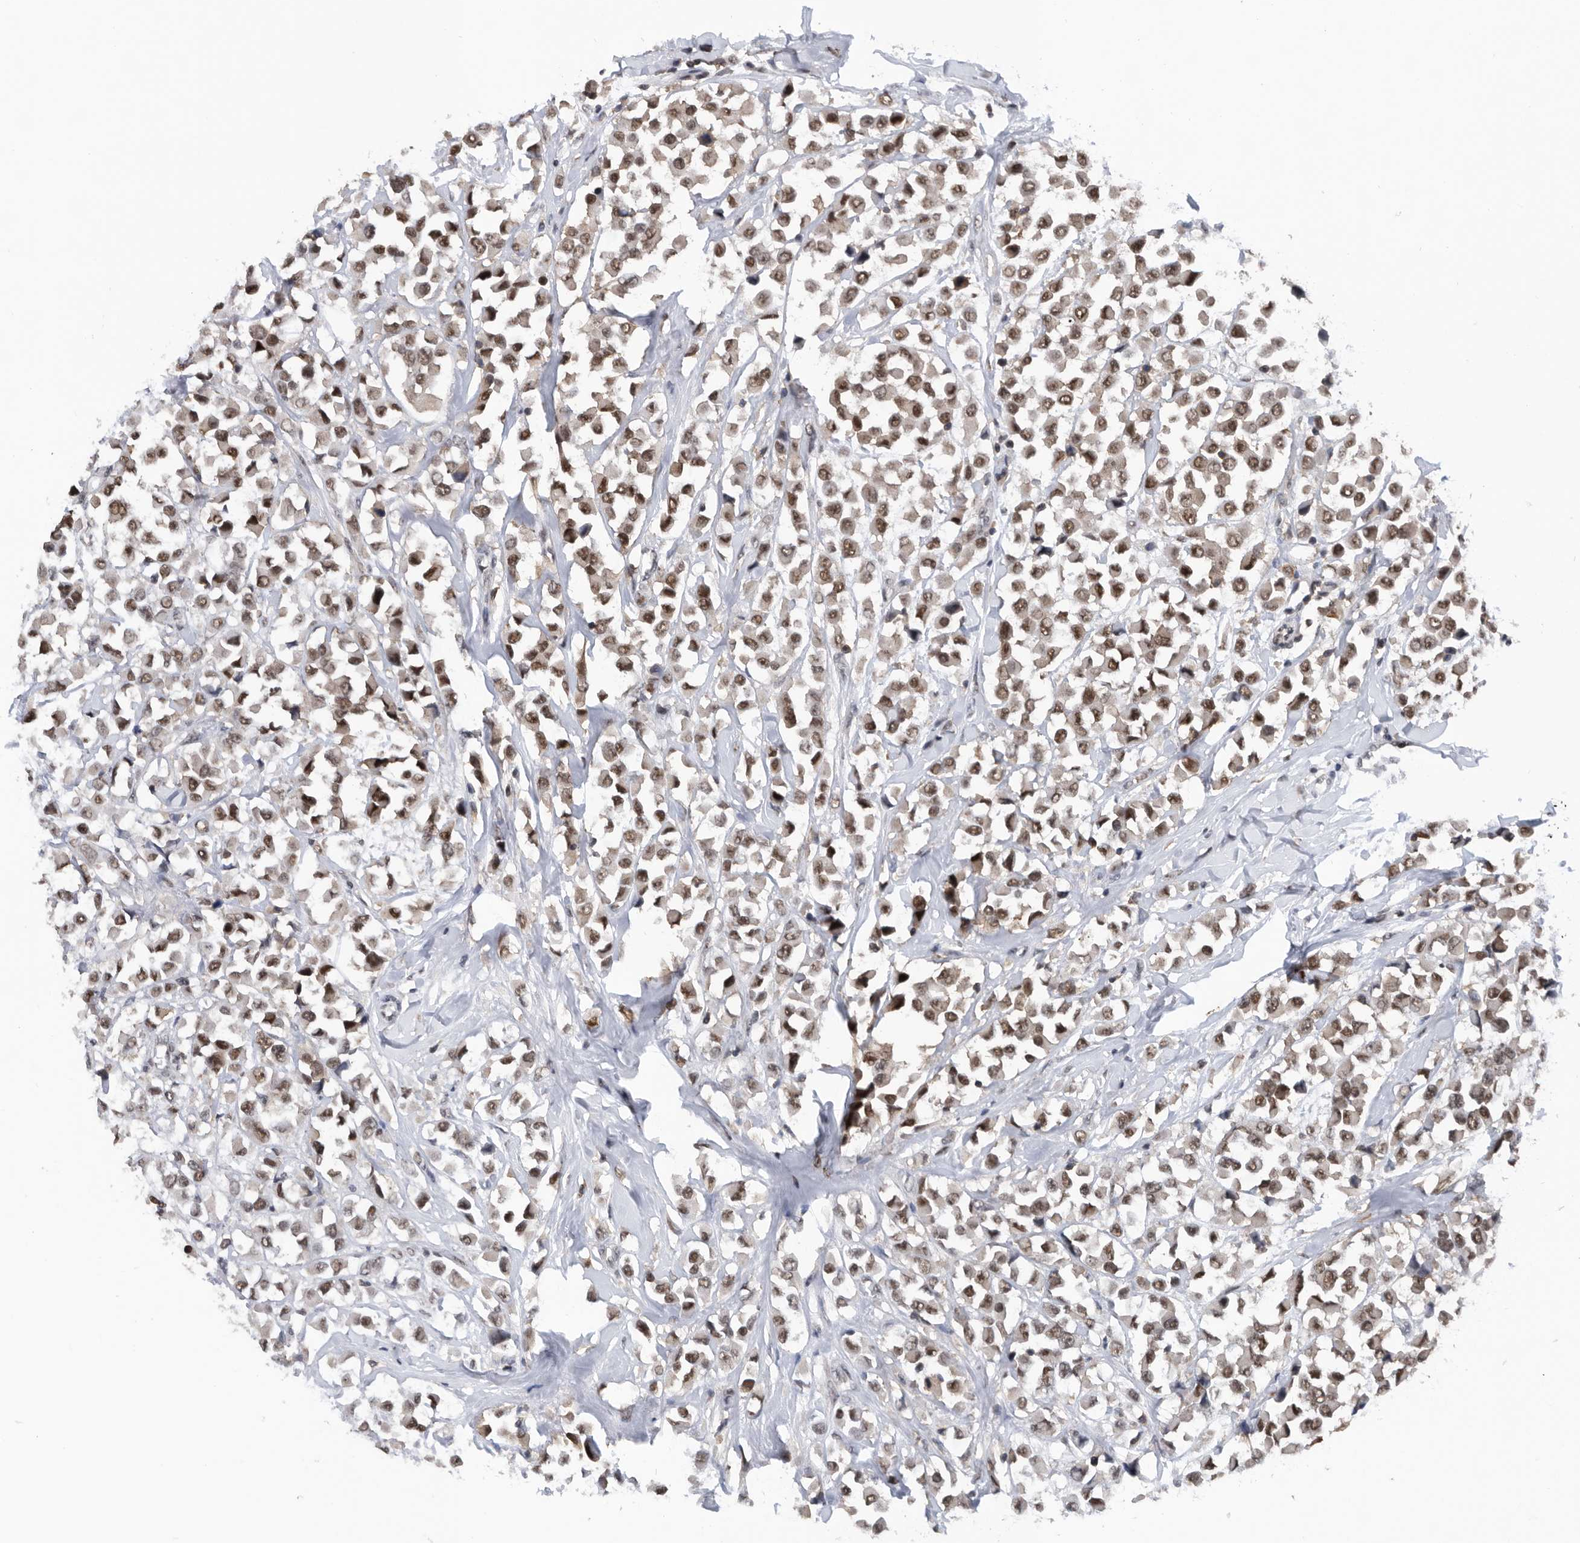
{"staining": {"intensity": "moderate", "quantity": ">75%", "location": "nuclear"}, "tissue": "breast cancer", "cell_type": "Tumor cells", "image_type": "cancer", "snomed": [{"axis": "morphology", "description": "Duct carcinoma"}, {"axis": "topography", "description": "Breast"}], "caption": "The histopathology image exhibits staining of intraductal carcinoma (breast), revealing moderate nuclear protein positivity (brown color) within tumor cells.", "gene": "ZNF260", "patient": {"sex": "female", "age": 61}}